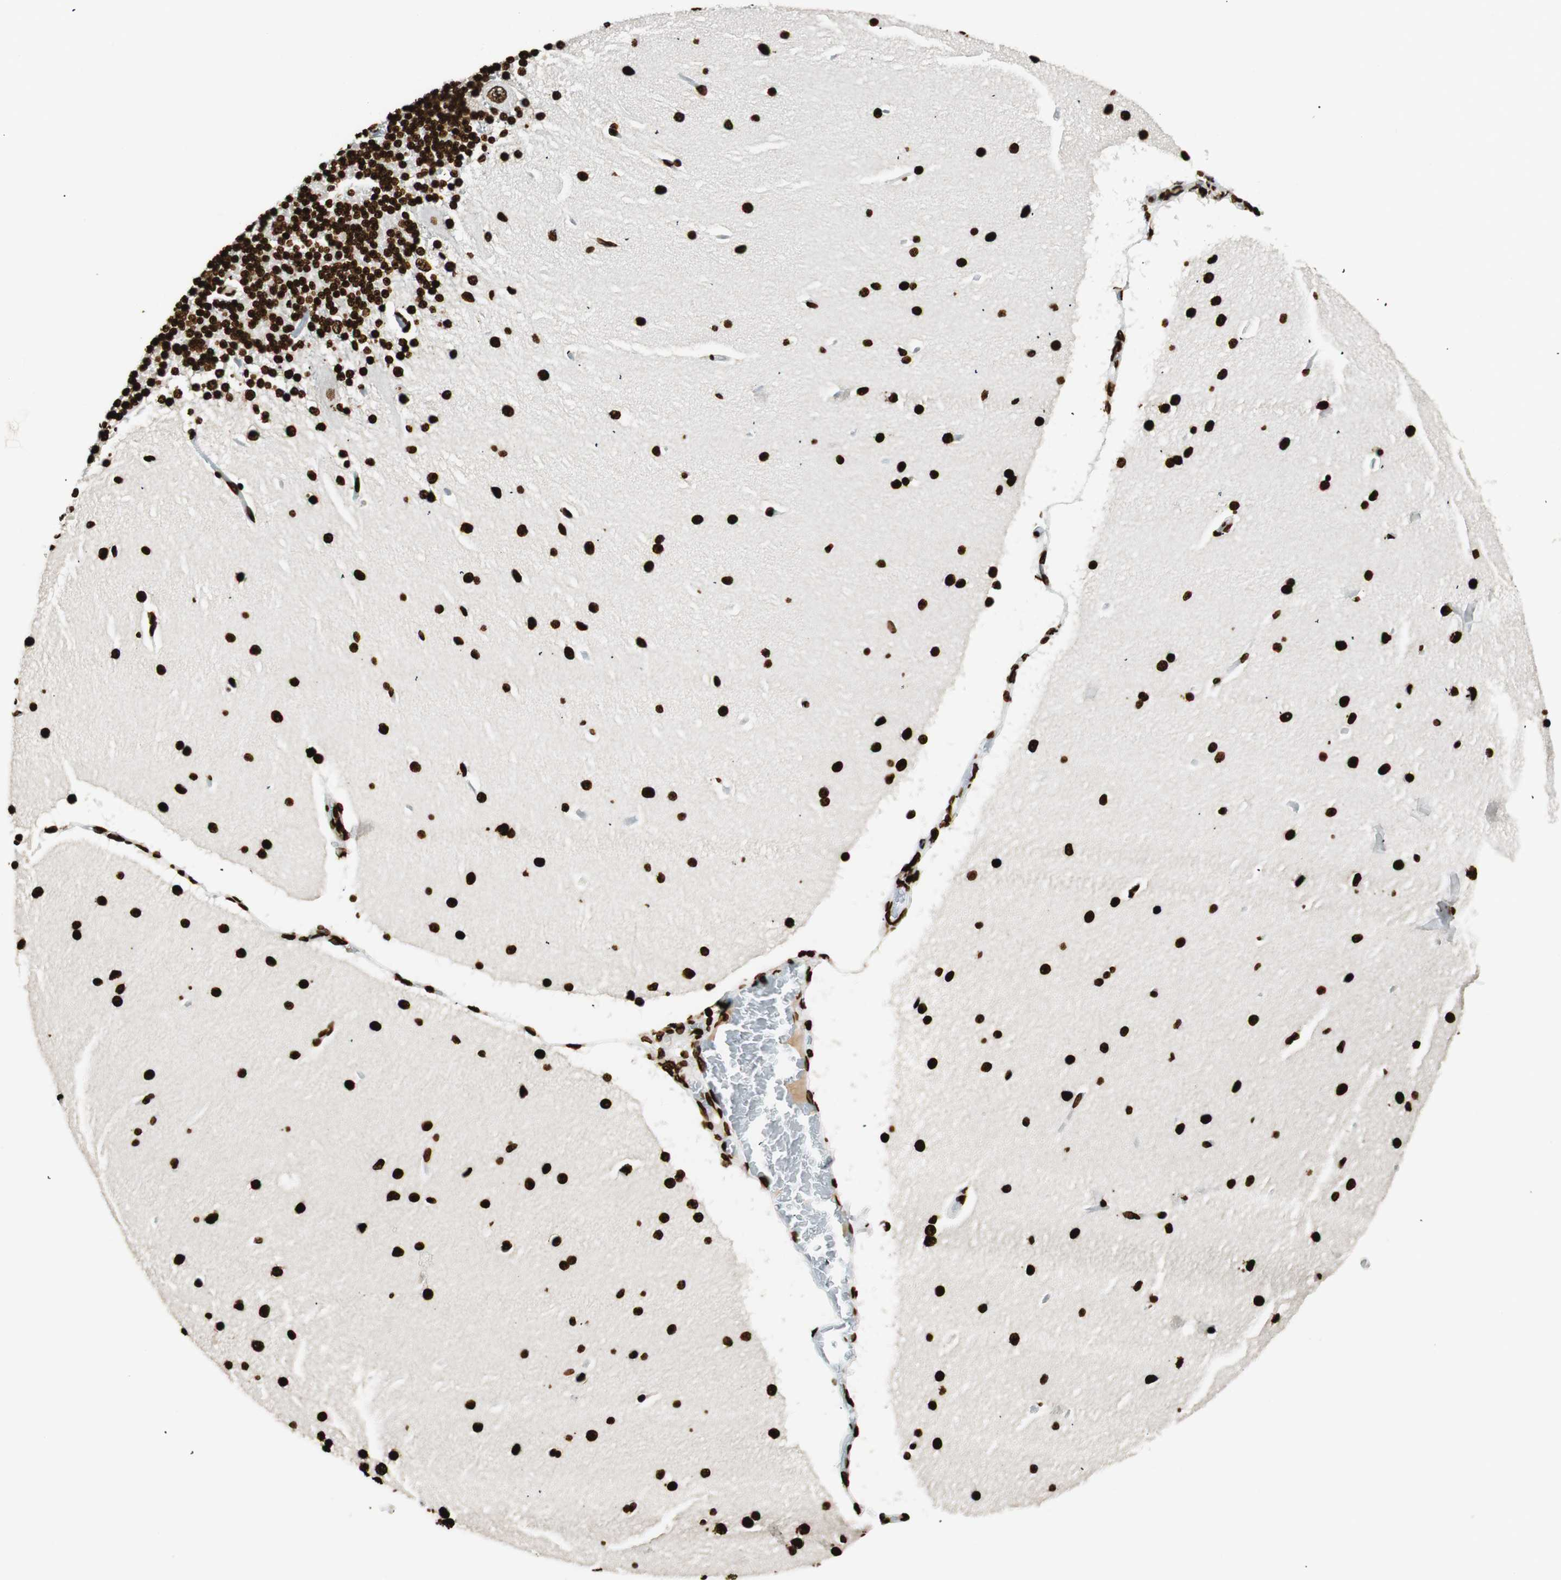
{"staining": {"intensity": "strong", "quantity": ">75%", "location": "nuclear"}, "tissue": "cerebellum", "cell_type": "Cells in granular layer", "image_type": "normal", "snomed": [{"axis": "morphology", "description": "Normal tissue, NOS"}, {"axis": "topography", "description": "Cerebellum"}], "caption": "IHC (DAB (3,3'-diaminobenzidine)) staining of normal cerebellum reveals strong nuclear protein positivity in about >75% of cells in granular layer. The protein of interest is shown in brown color, while the nuclei are stained blue.", "gene": "GLI2", "patient": {"sex": "female", "age": 54}}